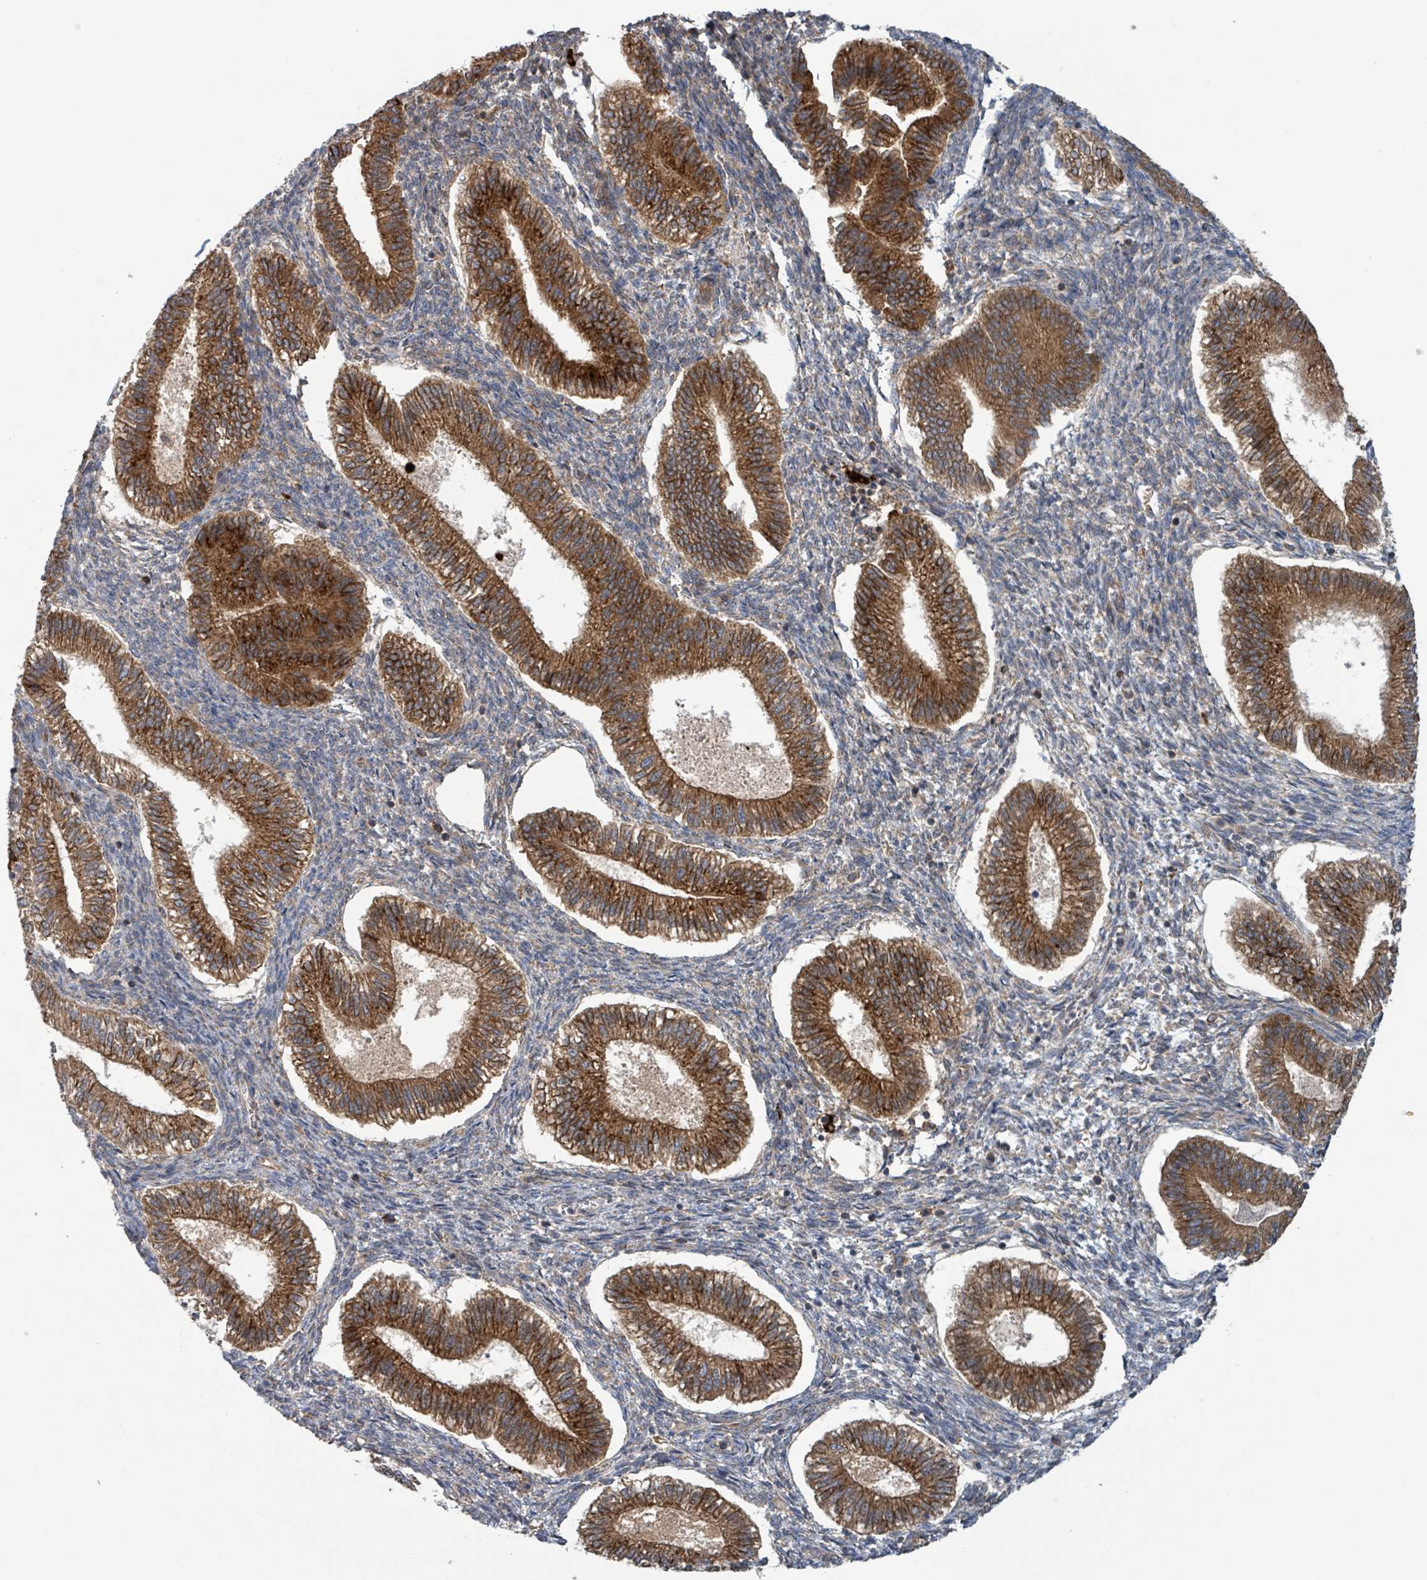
{"staining": {"intensity": "weak", "quantity": "<25%", "location": "cytoplasmic/membranous"}, "tissue": "endometrium", "cell_type": "Cells in endometrial stroma", "image_type": "normal", "snomed": [{"axis": "morphology", "description": "Normal tissue, NOS"}, {"axis": "topography", "description": "Endometrium"}], "caption": "This is an IHC photomicrograph of benign human endometrium. There is no staining in cells in endometrial stroma.", "gene": "OR51E1", "patient": {"sex": "female", "age": 25}}